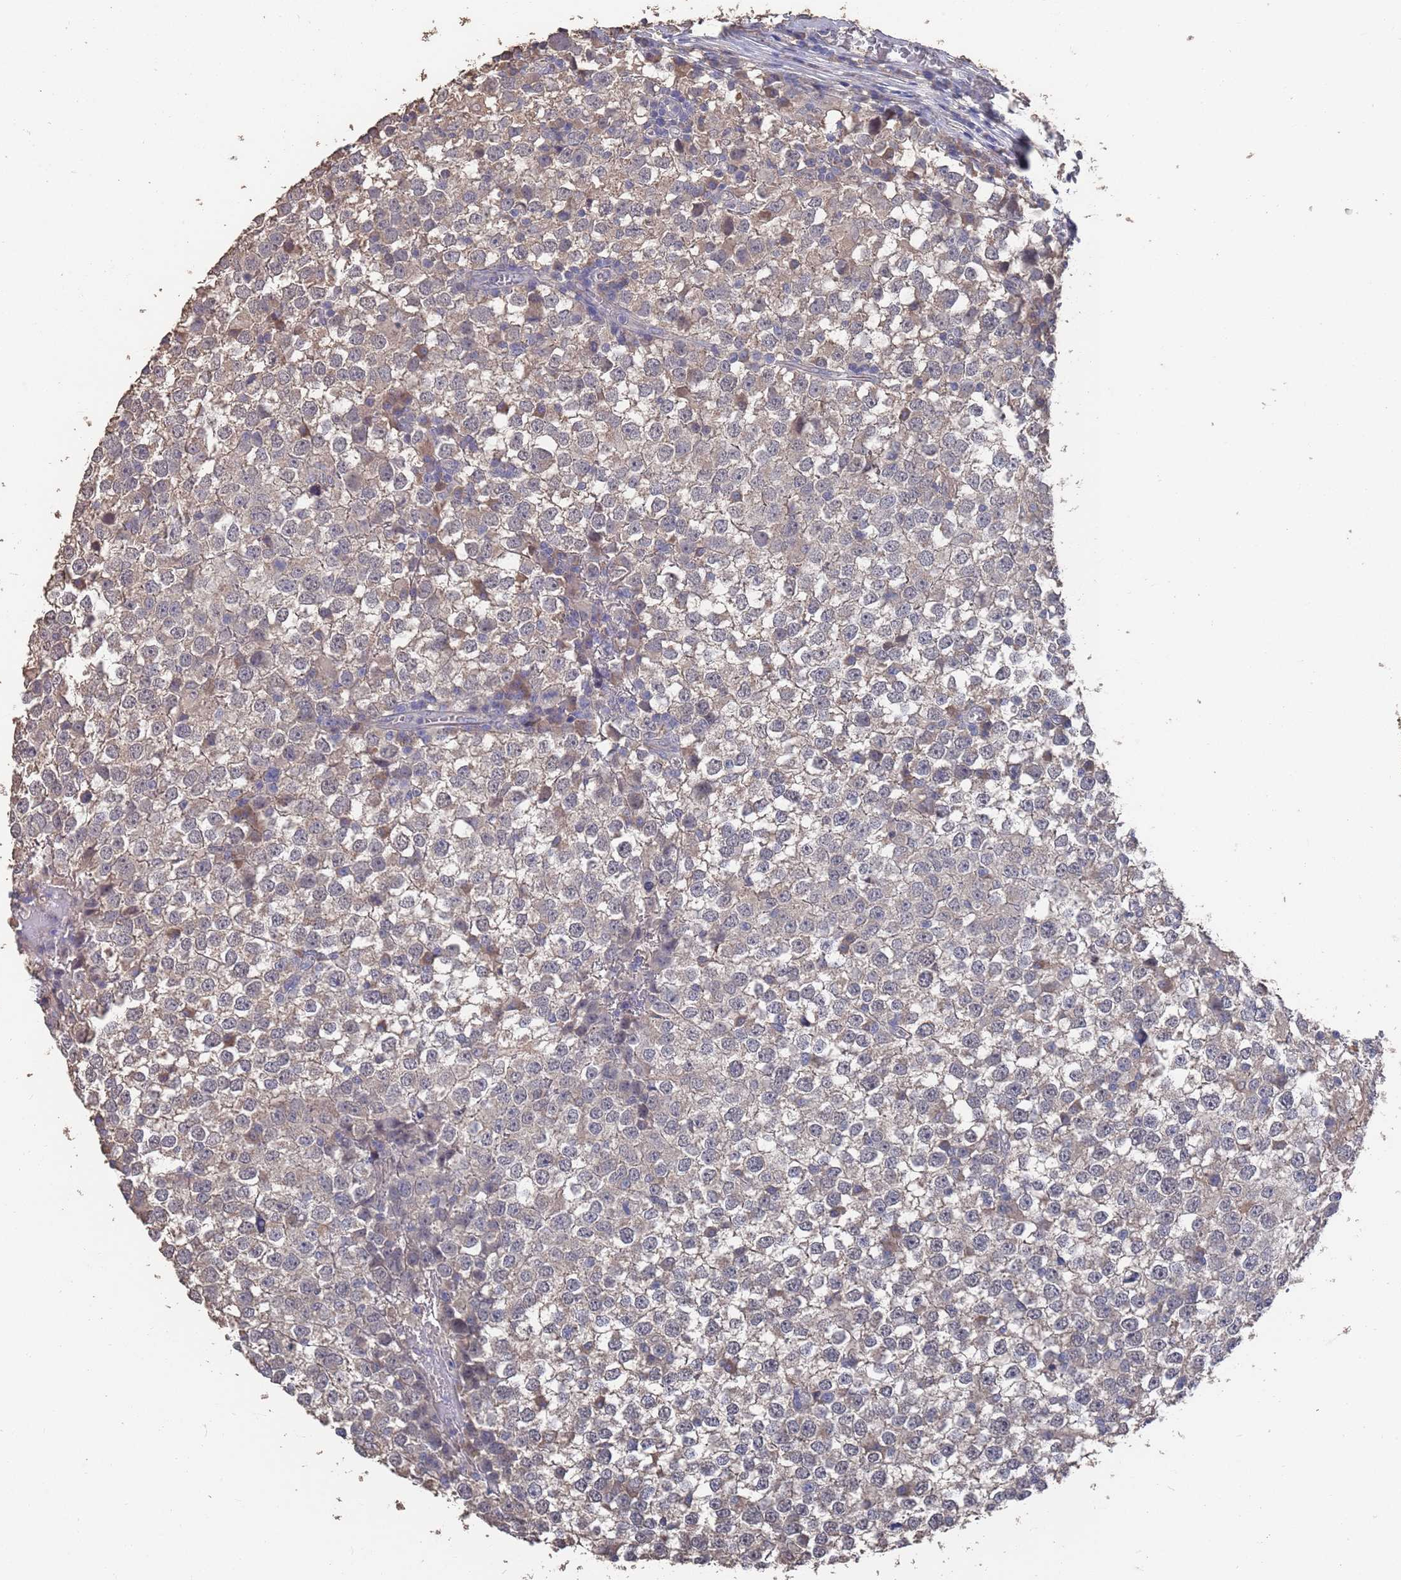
{"staining": {"intensity": "weak", "quantity": "<25%", "location": "cytoplasmic/membranous"}, "tissue": "testis cancer", "cell_type": "Tumor cells", "image_type": "cancer", "snomed": [{"axis": "morphology", "description": "Seminoma, NOS"}, {"axis": "topography", "description": "Testis"}], "caption": "Tumor cells show no significant protein staining in testis seminoma.", "gene": "BTBD18", "patient": {"sex": "male", "age": 65}}